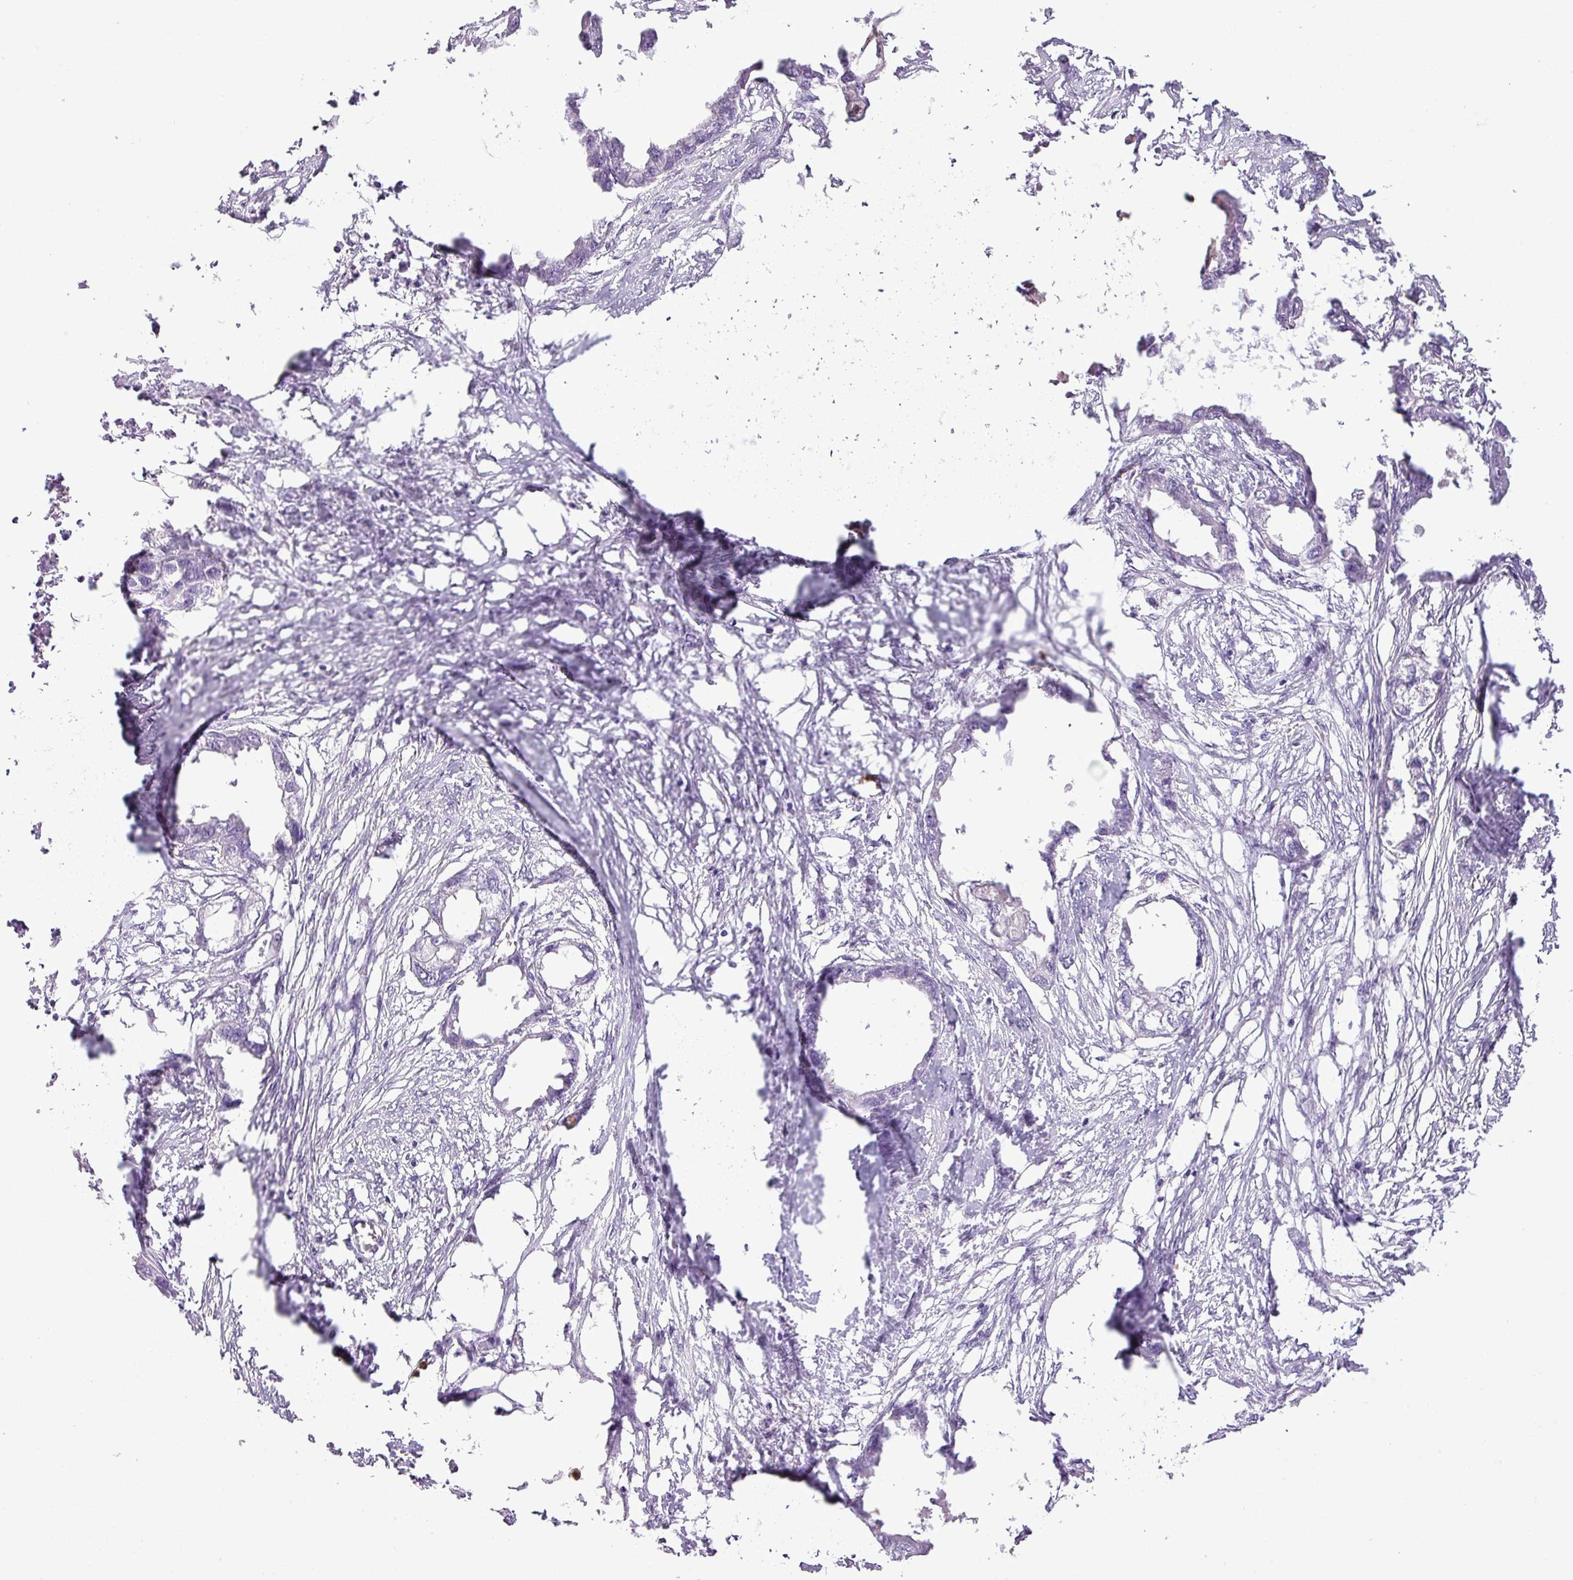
{"staining": {"intensity": "negative", "quantity": "none", "location": "none"}, "tissue": "endometrial cancer", "cell_type": "Tumor cells", "image_type": "cancer", "snomed": [{"axis": "morphology", "description": "Adenocarcinoma, NOS"}, {"axis": "morphology", "description": "Adenocarcinoma, metastatic, NOS"}, {"axis": "topography", "description": "Adipose tissue"}, {"axis": "topography", "description": "Endometrium"}], "caption": "A photomicrograph of endometrial cancer (metastatic adenocarcinoma) stained for a protein exhibits no brown staining in tumor cells. (DAB immunohistochemistry (IHC), high magnification).", "gene": "HTR3E", "patient": {"sex": "female", "age": 67}}